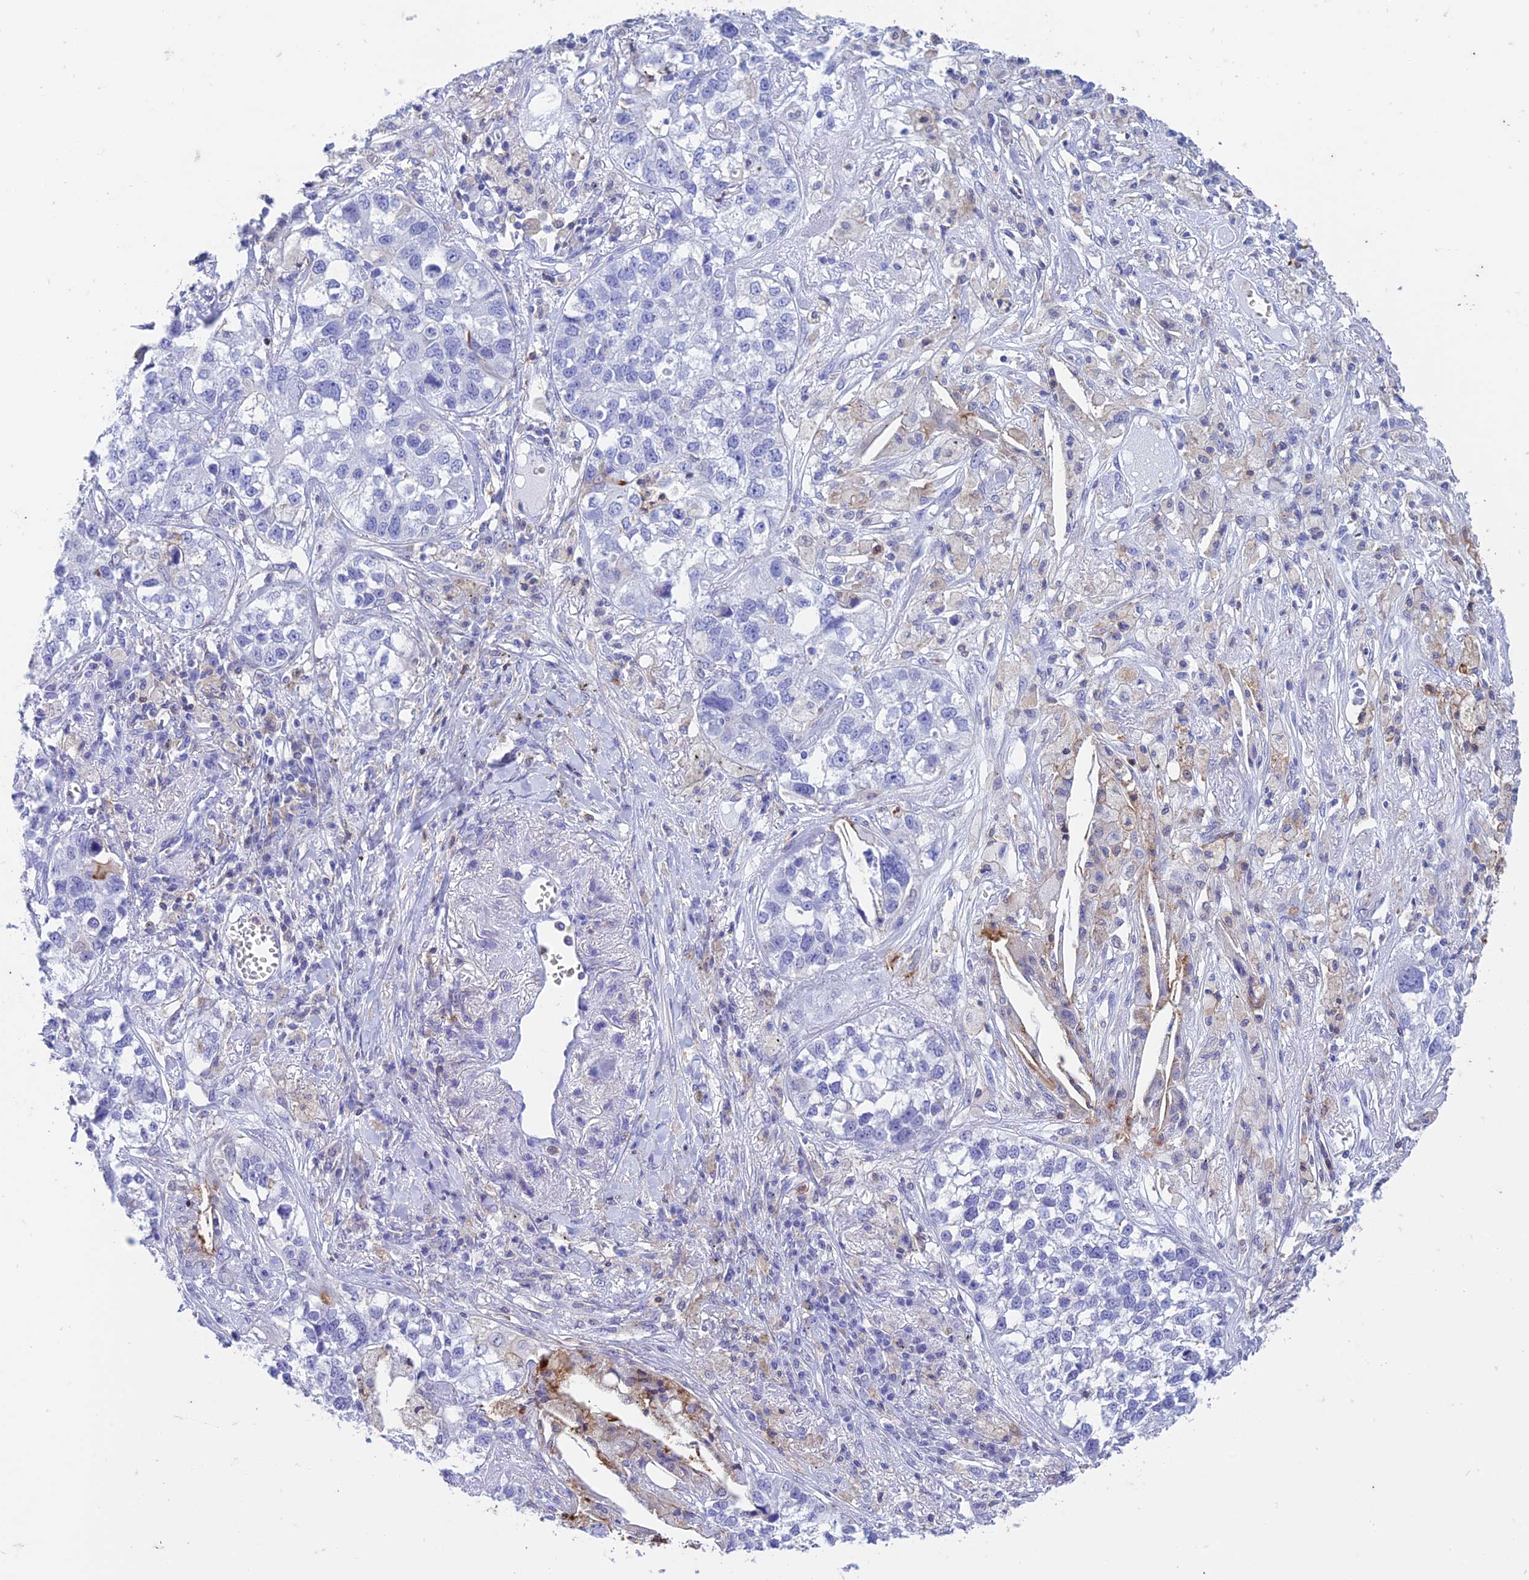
{"staining": {"intensity": "negative", "quantity": "none", "location": "none"}, "tissue": "lung cancer", "cell_type": "Tumor cells", "image_type": "cancer", "snomed": [{"axis": "morphology", "description": "Adenocarcinoma, NOS"}, {"axis": "topography", "description": "Lung"}], "caption": "The IHC photomicrograph has no significant positivity in tumor cells of lung cancer (adenocarcinoma) tissue. (DAB (3,3'-diaminobenzidine) immunohistochemistry visualized using brightfield microscopy, high magnification).", "gene": "FGF7", "patient": {"sex": "male", "age": 49}}